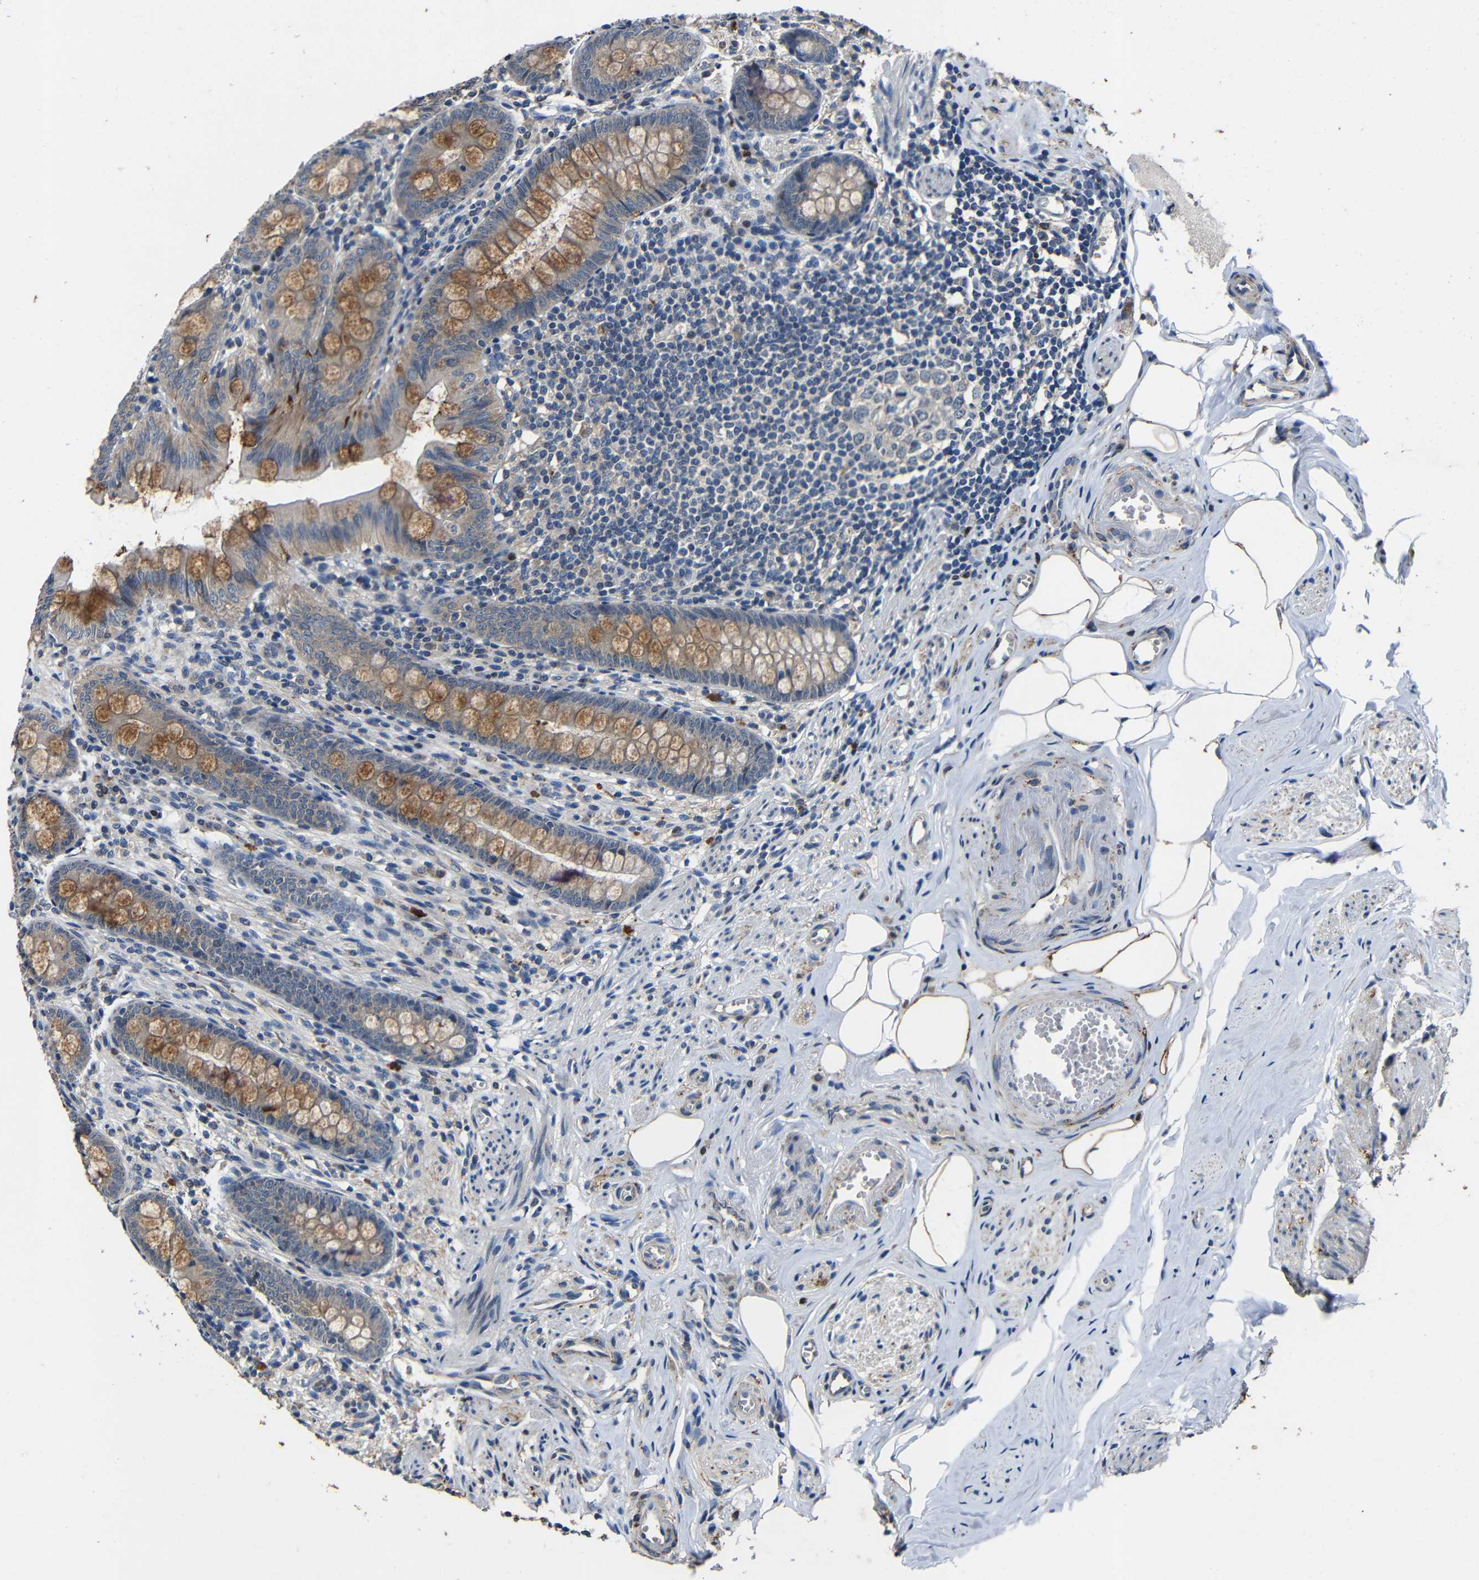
{"staining": {"intensity": "moderate", "quantity": ">75%", "location": "cytoplasmic/membranous"}, "tissue": "appendix", "cell_type": "Glandular cells", "image_type": "normal", "snomed": [{"axis": "morphology", "description": "Normal tissue, NOS"}, {"axis": "topography", "description": "Appendix"}], "caption": "High-power microscopy captured an immunohistochemistry (IHC) image of normal appendix, revealing moderate cytoplasmic/membranous expression in about >75% of glandular cells.", "gene": "C6orf89", "patient": {"sex": "female", "age": 77}}